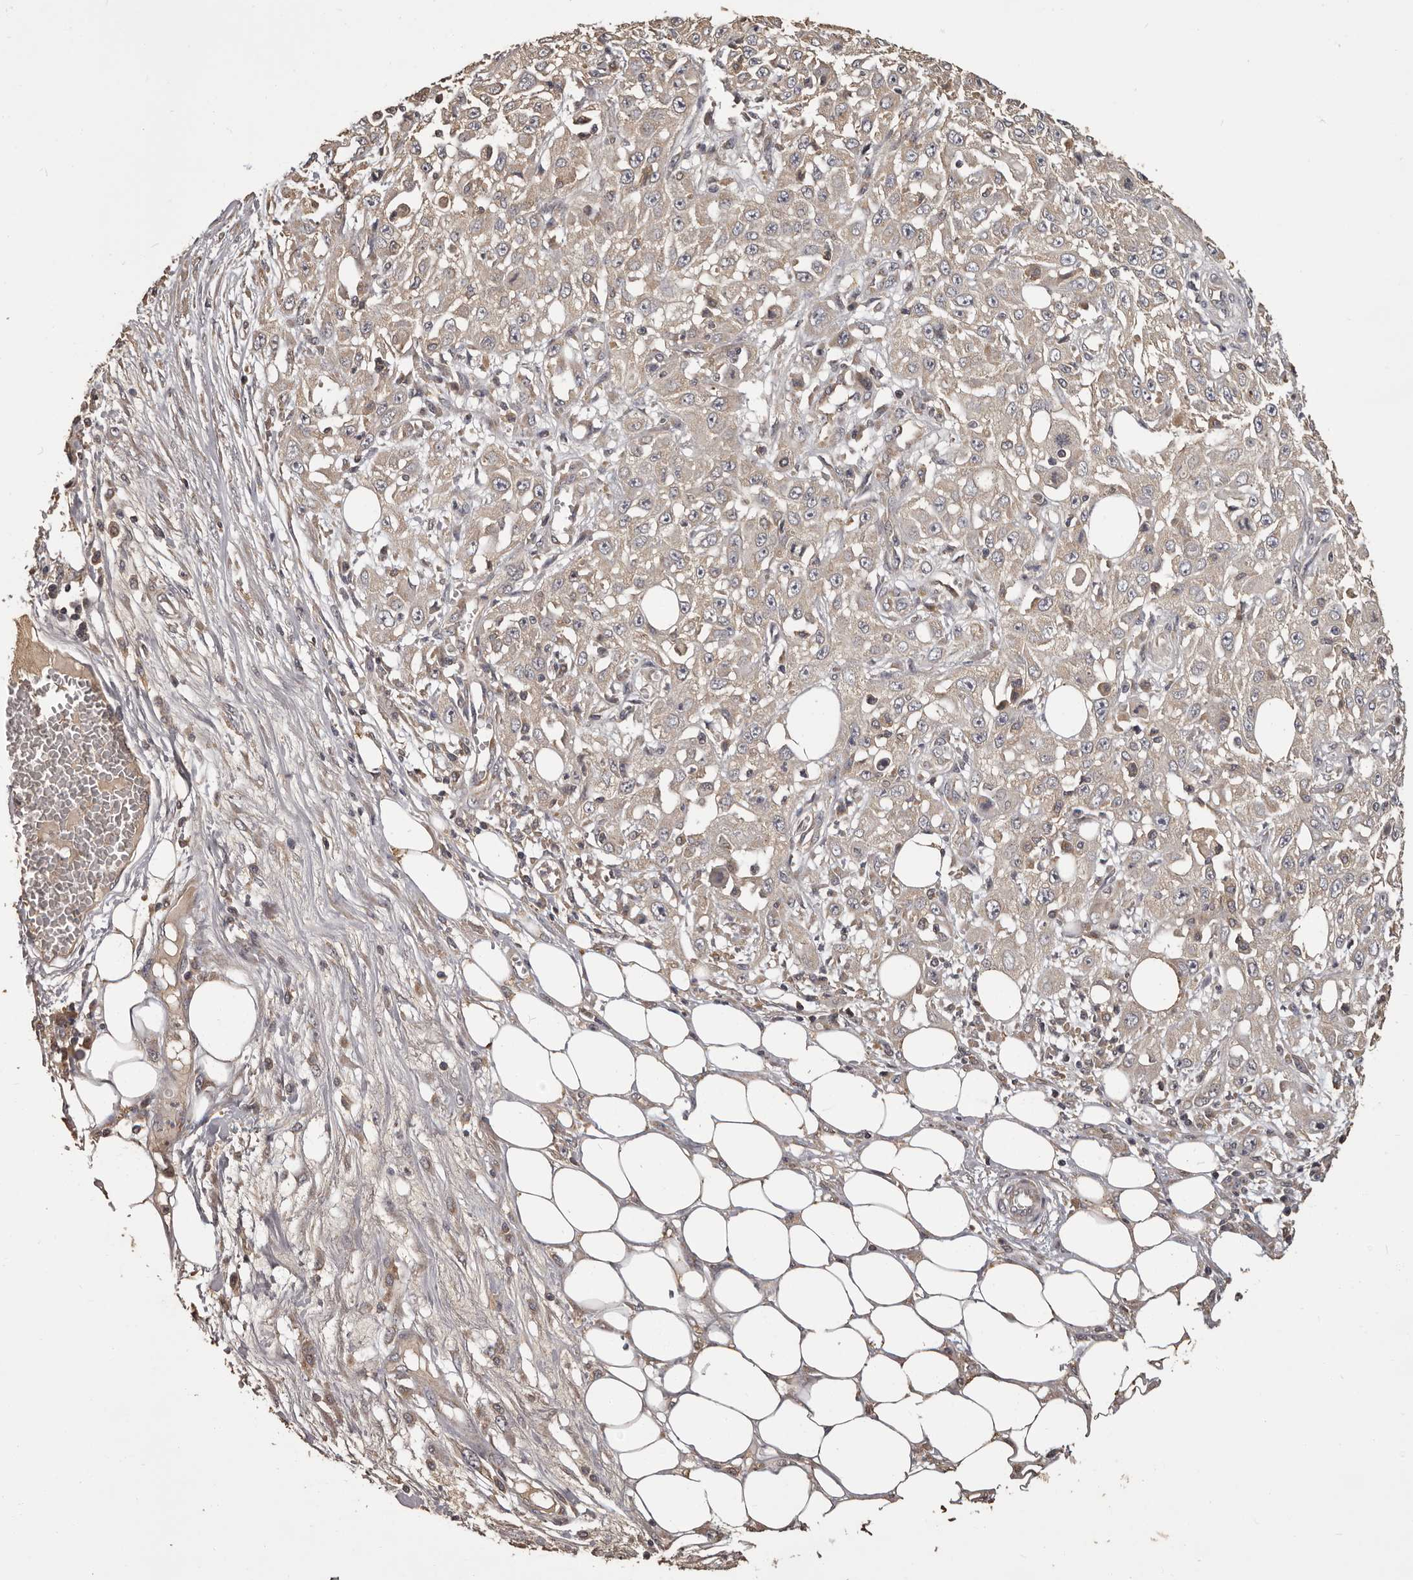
{"staining": {"intensity": "weak", "quantity": "<25%", "location": "cytoplasmic/membranous"}, "tissue": "skin cancer", "cell_type": "Tumor cells", "image_type": "cancer", "snomed": [{"axis": "morphology", "description": "Squamous cell carcinoma, NOS"}, {"axis": "morphology", "description": "Squamous cell carcinoma, metastatic, NOS"}, {"axis": "topography", "description": "Skin"}, {"axis": "topography", "description": "Lymph node"}], "caption": "This is an IHC histopathology image of skin cancer (squamous cell carcinoma). There is no positivity in tumor cells.", "gene": "MGAT5", "patient": {"sex": "male", "age": 75}}